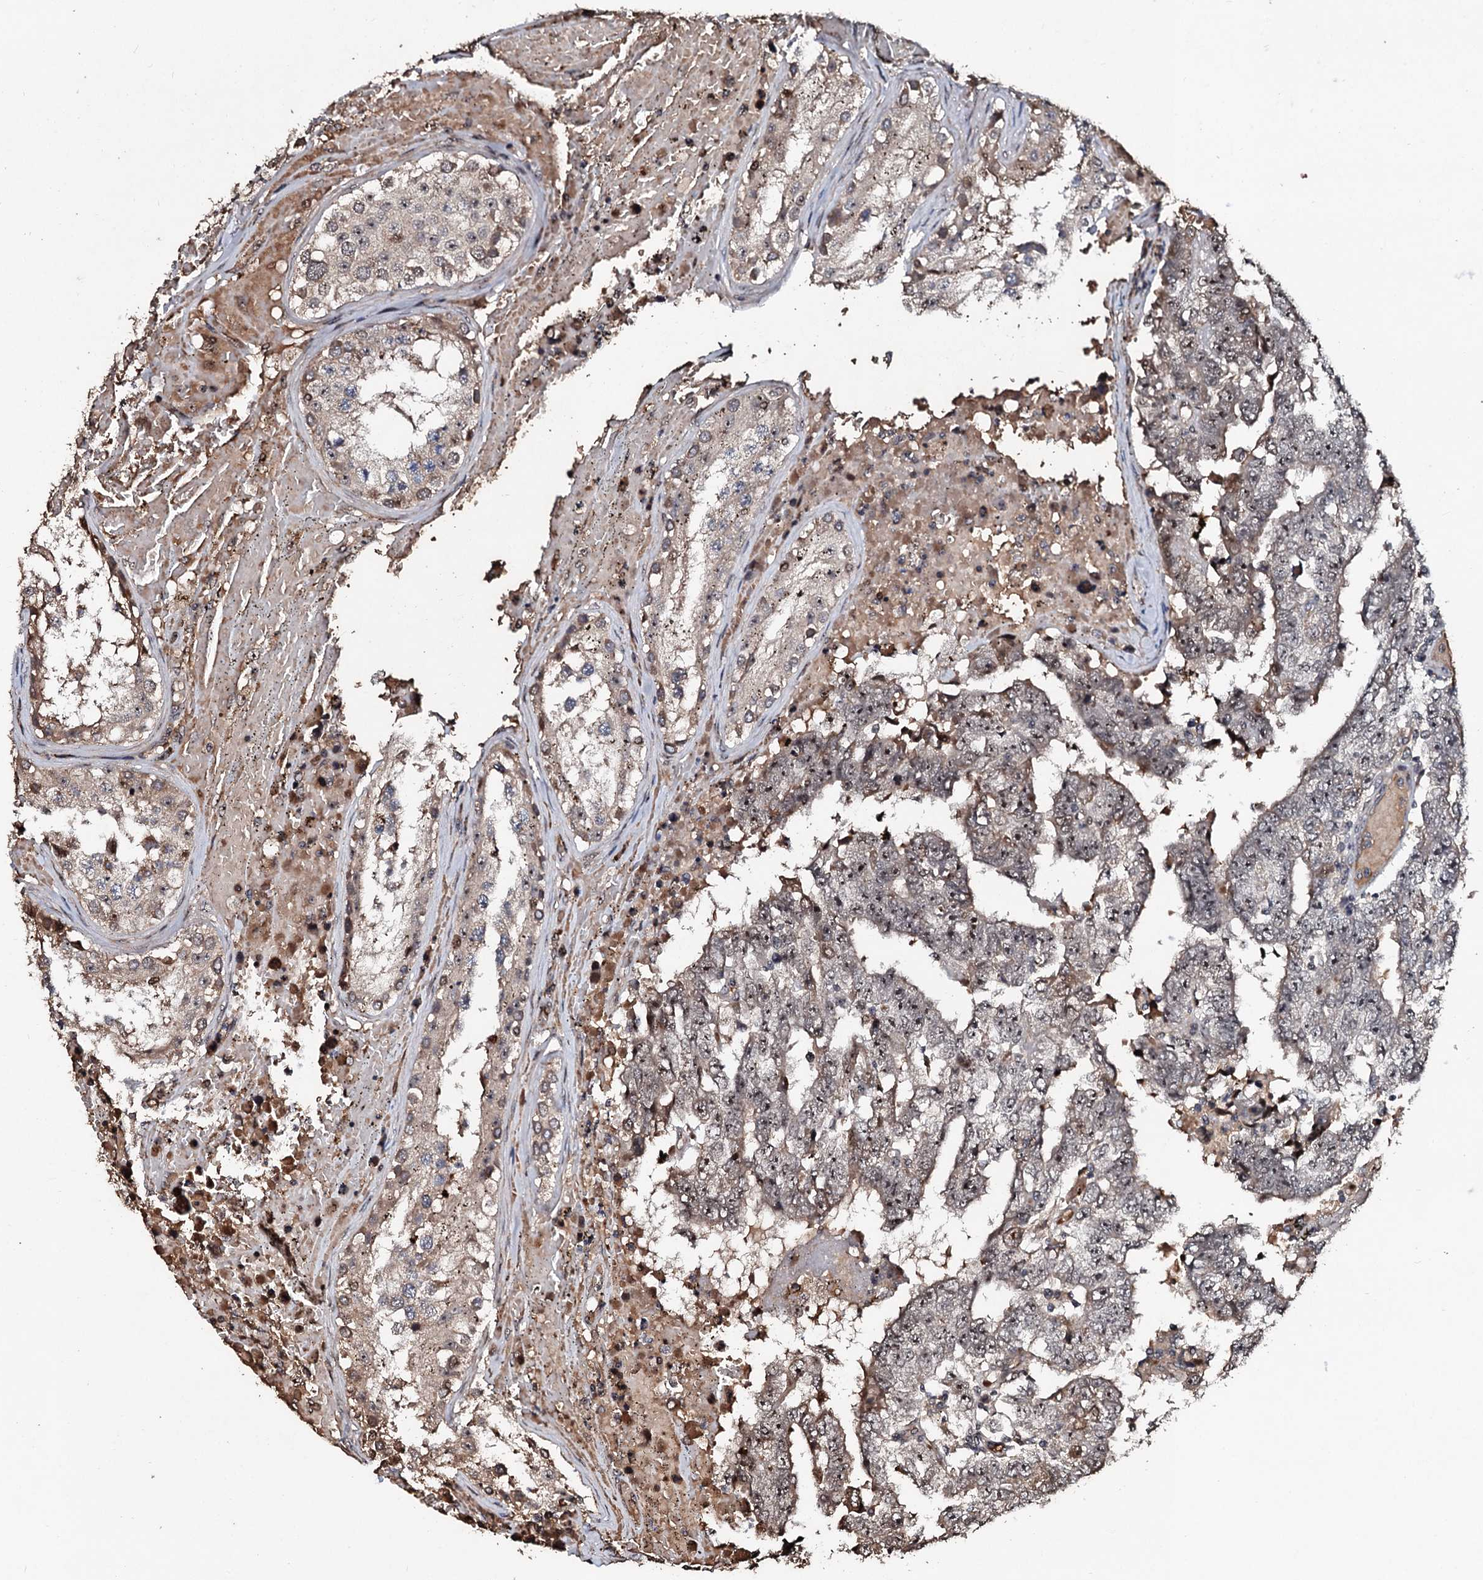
{"staining": {"intensity": "moderate", "quantity": ">75%", "location": "nuclear"}, "tissue": "testis cancer", "cell_type": "Tumor cells", "image_type": "cancer", "snomed": [{"axis": "morphology", "description": "Carcinoma, Embryonal, NOS"}, {"axis": "topography", "description": "Testis"}], "caption": "Immunohistochemistry (IHC) of testis cancer (embryonal carcinoma) demonstrates medium levels of moderate nuclear positivity in approximately >75% of tumor cells.", "gene": "SUPT7L", "patient": {"sex": "male", "age": 25}}